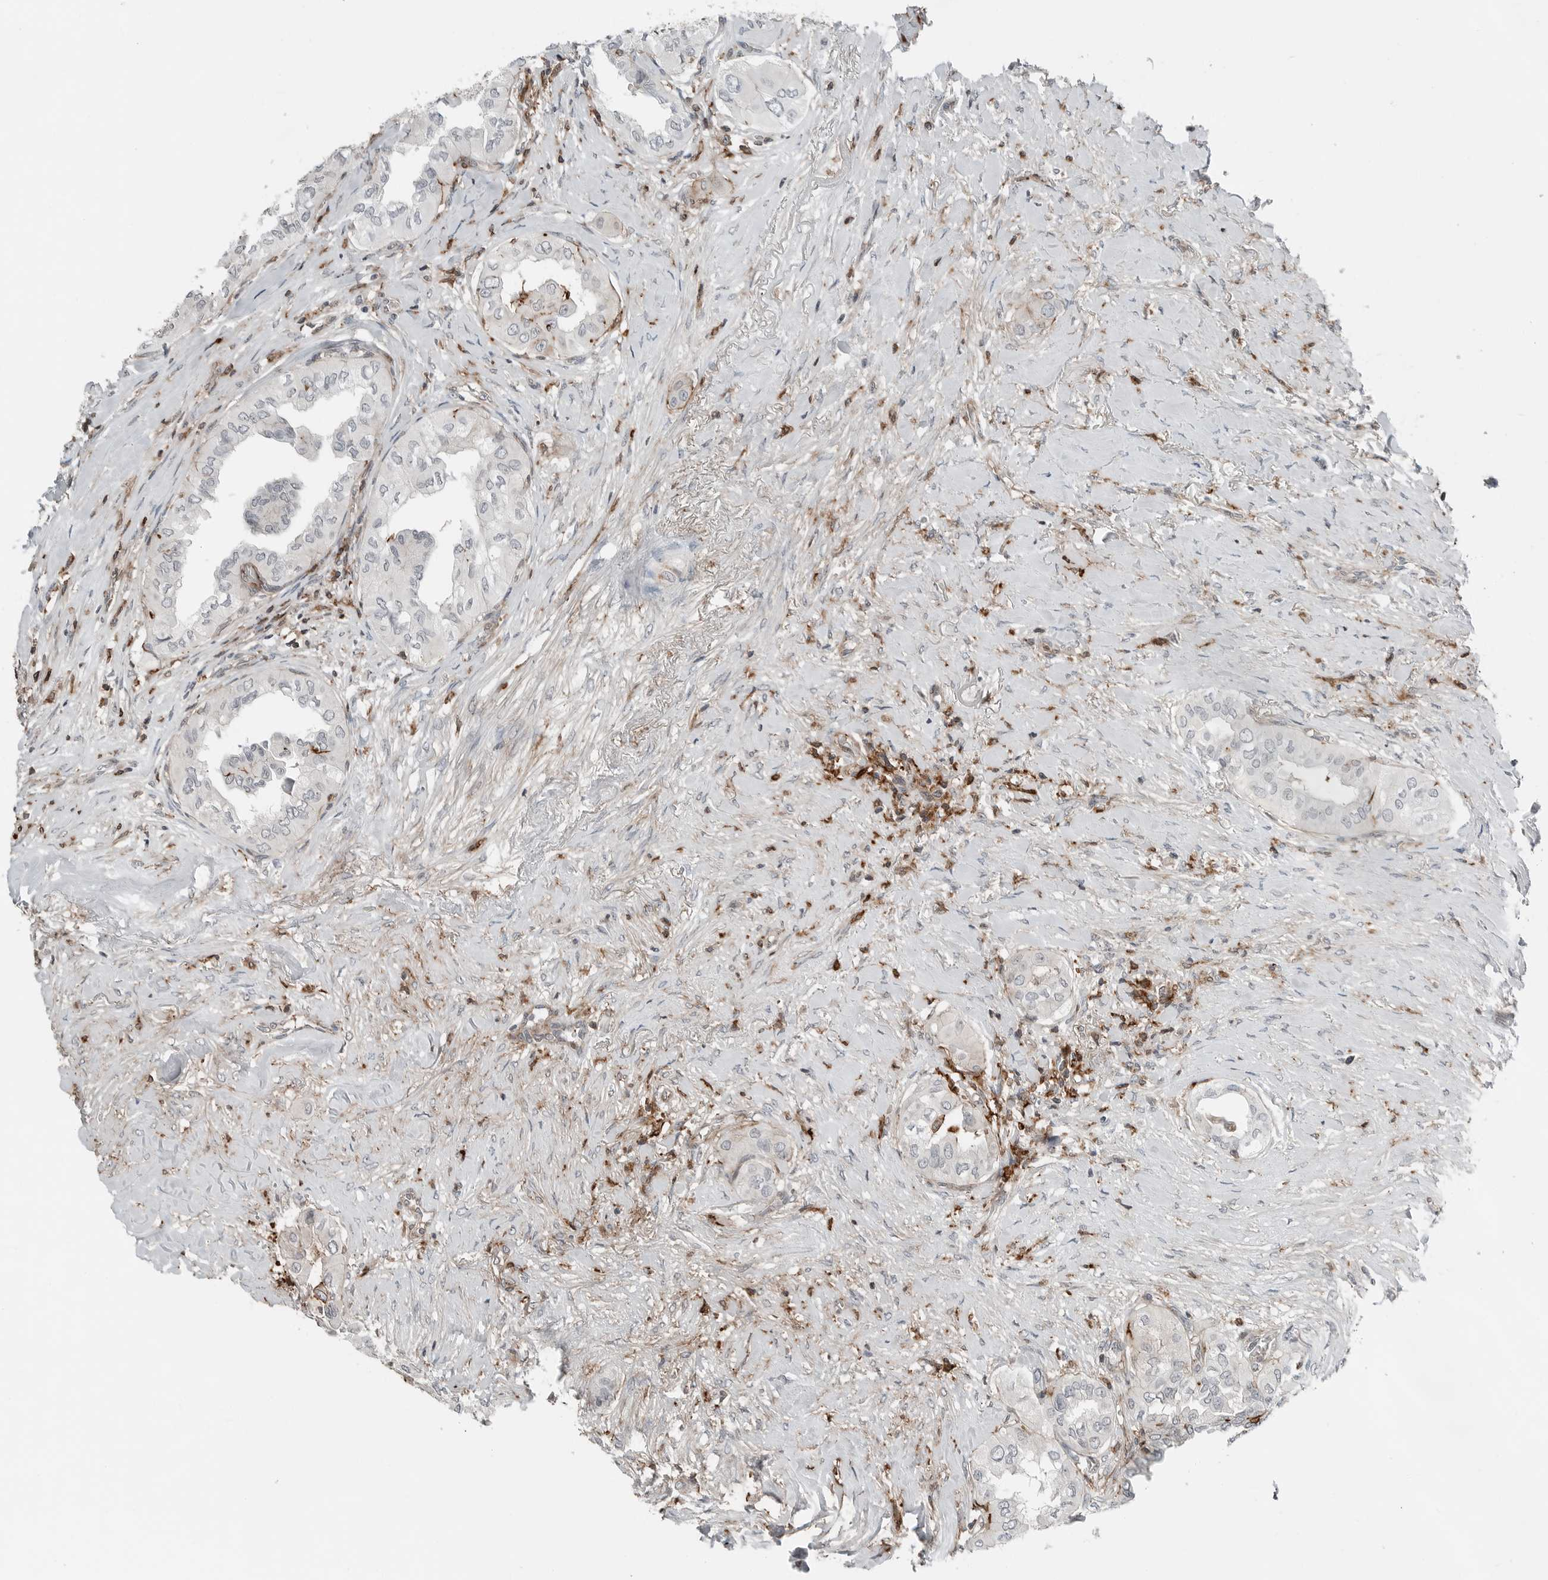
{"staining": {"intensity": "moderate", "quantity": "<25%", "location": "cytoplasmic/membranous"}, "tissue": "thyroid cancer", "cell_type": "Tumor cells", "image_type": "cancer", "snomed": [{"axis": "morphology", "description": "Papillary adenocarcinoma, NOS"}, {"axis": "topography", "description": "Thyroid gland"}], "caption": "High-magnification brightfield microscopy of thyroid cancer (papillary adenocarcinoma) stained with DAB (3,3'-diaminobenzidine) (brown) and counterstained with hematoxylin (blue). tumor cells exhibit moderate cytoplasmic/membranous expression is seen in about<25% of cells. The staining is performed using DAB (3,3'-diaminobenzidine) brown chromogen to label protein expression. The nuclei are counter-stained blue using hematoxylin.", "gene": "LEFTY2", "patient": {"sex": "female", "age": 59}}